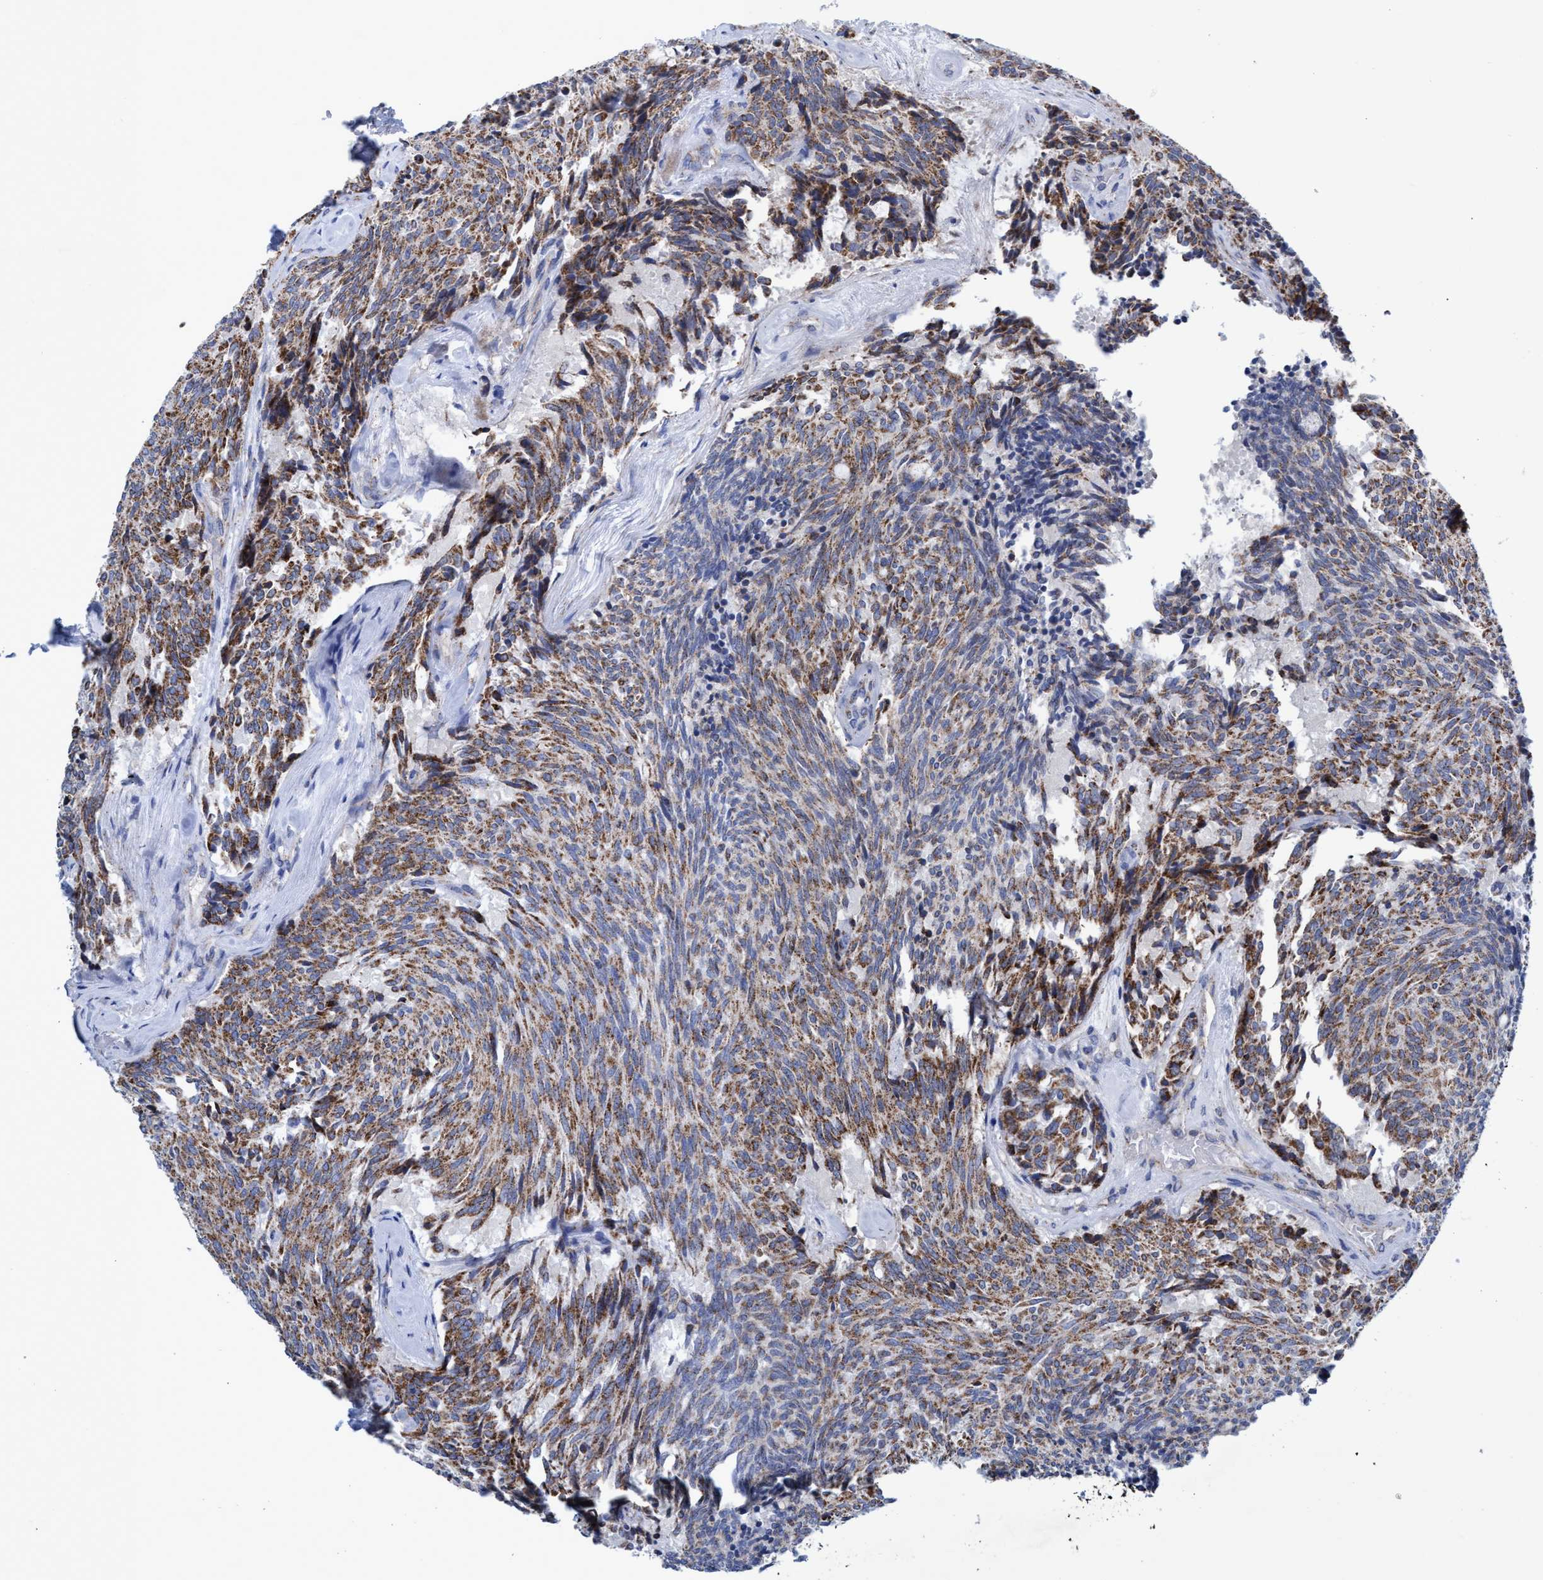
{"staining": {"intensity": "moderate", "quantity": ">75%", "location": "cytoplasmic/membranous"}, "tissue": "carcinoid", "cell_type": "Tumor cells", "image_type": "cancer", "snomed": [{"axis": "morphology", "description": "Carcinoid, malignant, NOS"}, {"axis": "topography", "description": "Pancreas"}], "caption": "Immunohistochemistry (IHC) micrograph of neoplastic tissue: carcinoid stained using immunohistochemistry (IHC) shows medium levels of moderate protein expression localized specifically in the cytoplasmic/membranous of tumor cells, appearing as a cytoplasmic/membranous brown color.", "gene": "ZNF750", "patient": {"sex": "female", "age": 54}}